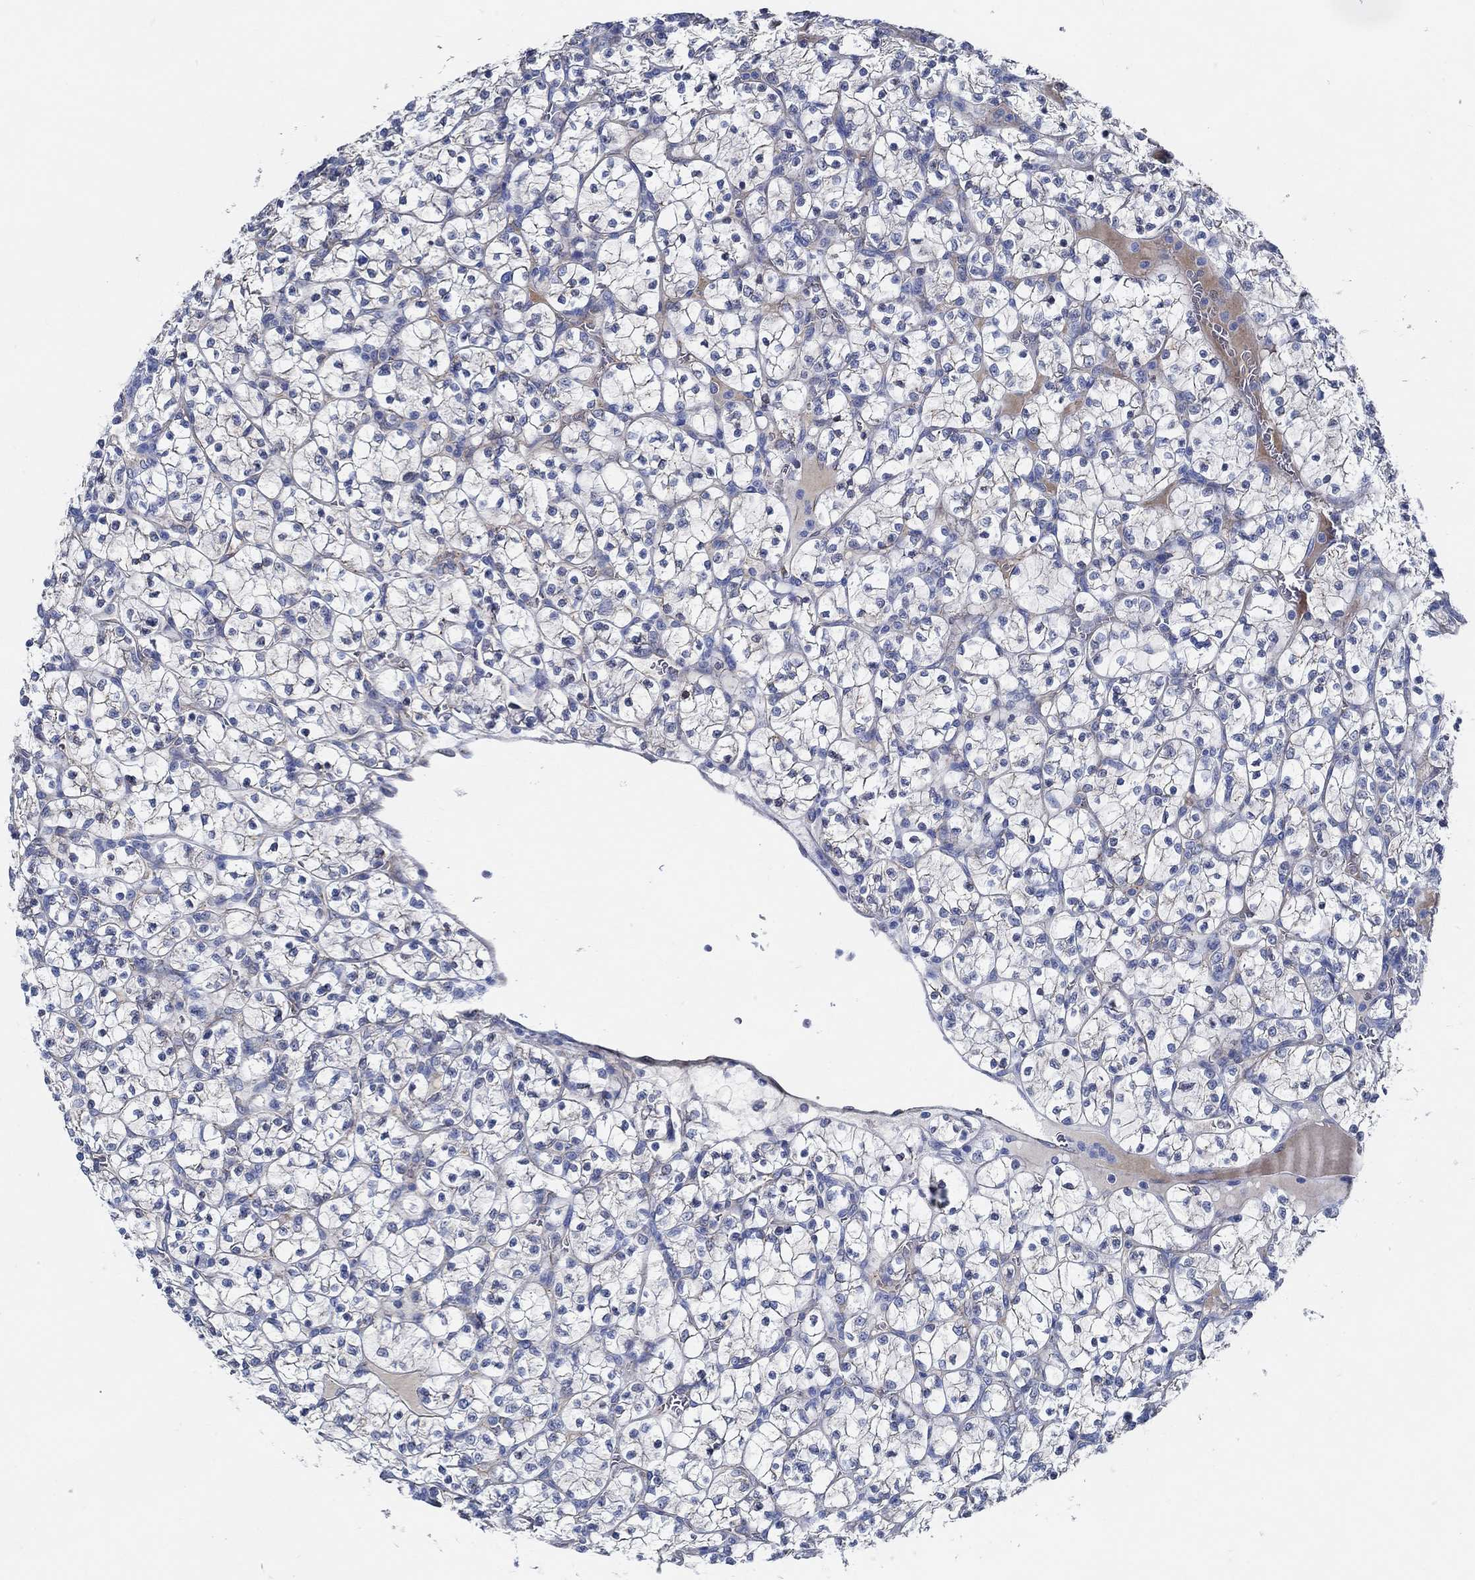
{"staining": {"intensity": "negative", "quantity": "none", "location": "none"}, "tissue": "renal cancer", "cell_type": "Tumor cells", "image_type": "cancer", "snomed": [{"axis": "morphology", "description": "Adenocarcinoma, NOS"}, {"axis": "topography", "description": "Kidney"}], "caption": "Immunohistochemistry of human renal cancer (adenocarcinoma) demonstrates no staining in tumor cells.", "gene": "HECW2", "patient": {"sex": "female", "age": 89}}